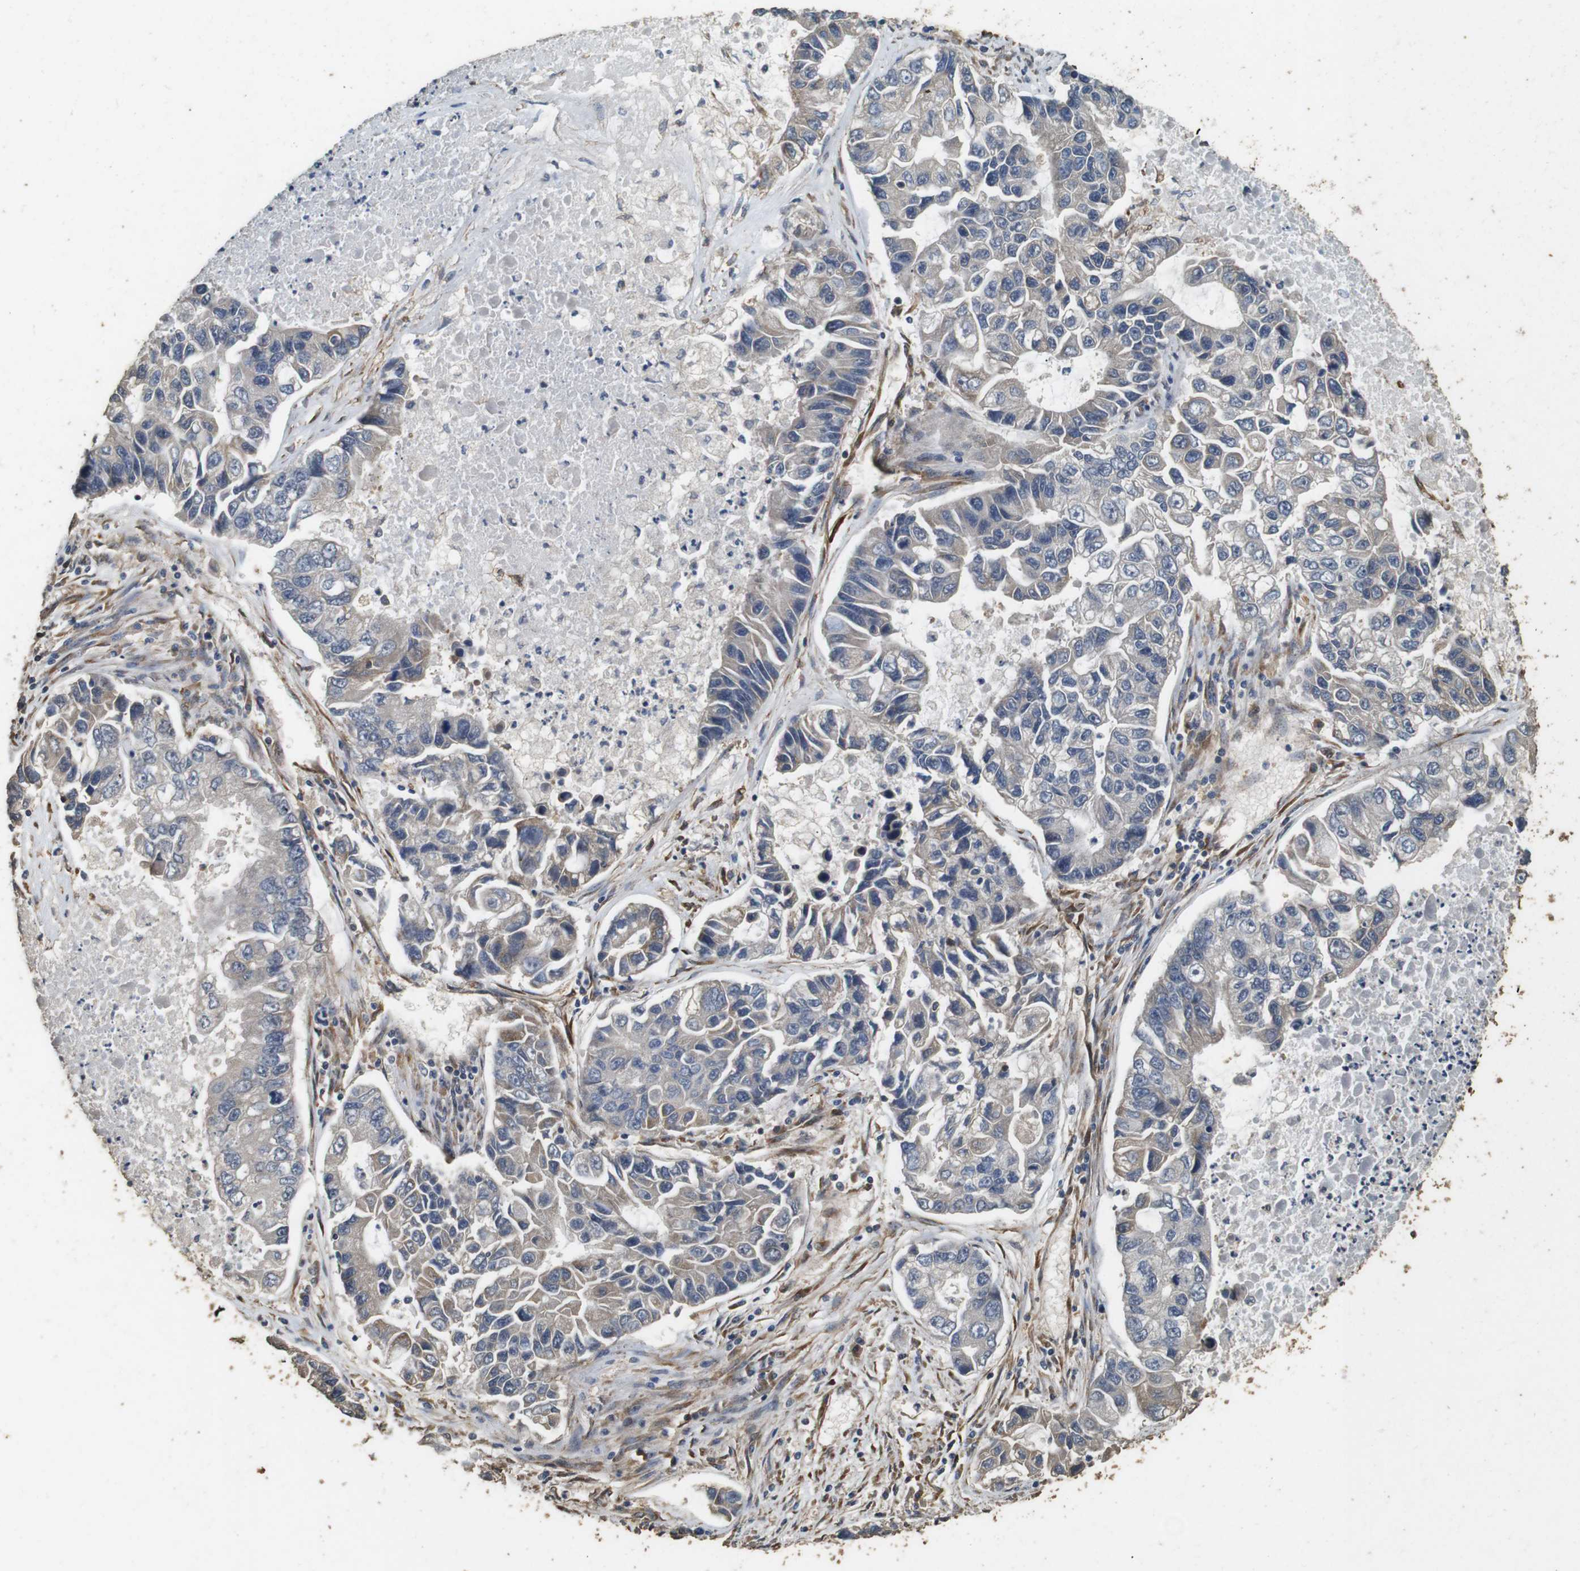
{"staining": {"intensity": "weak", "quantity": "<25%", "location": "cytoplasmic/membranous"}, "tissue": "lung cancer", "cell_type": "Tumor cells", "image_type": "cancer", "snomed": [{"axis": "morphology", "description": "Adenocarcinoma, NOS"}, {"axis": "topography", "description": "Lung"}], "caption": "Immunohistochemical staining of lung adenocarcinoma displays no significant staining in tumor cells.", "gene": "CNPY4", "patient": {"sex": "female", "age": 51}}